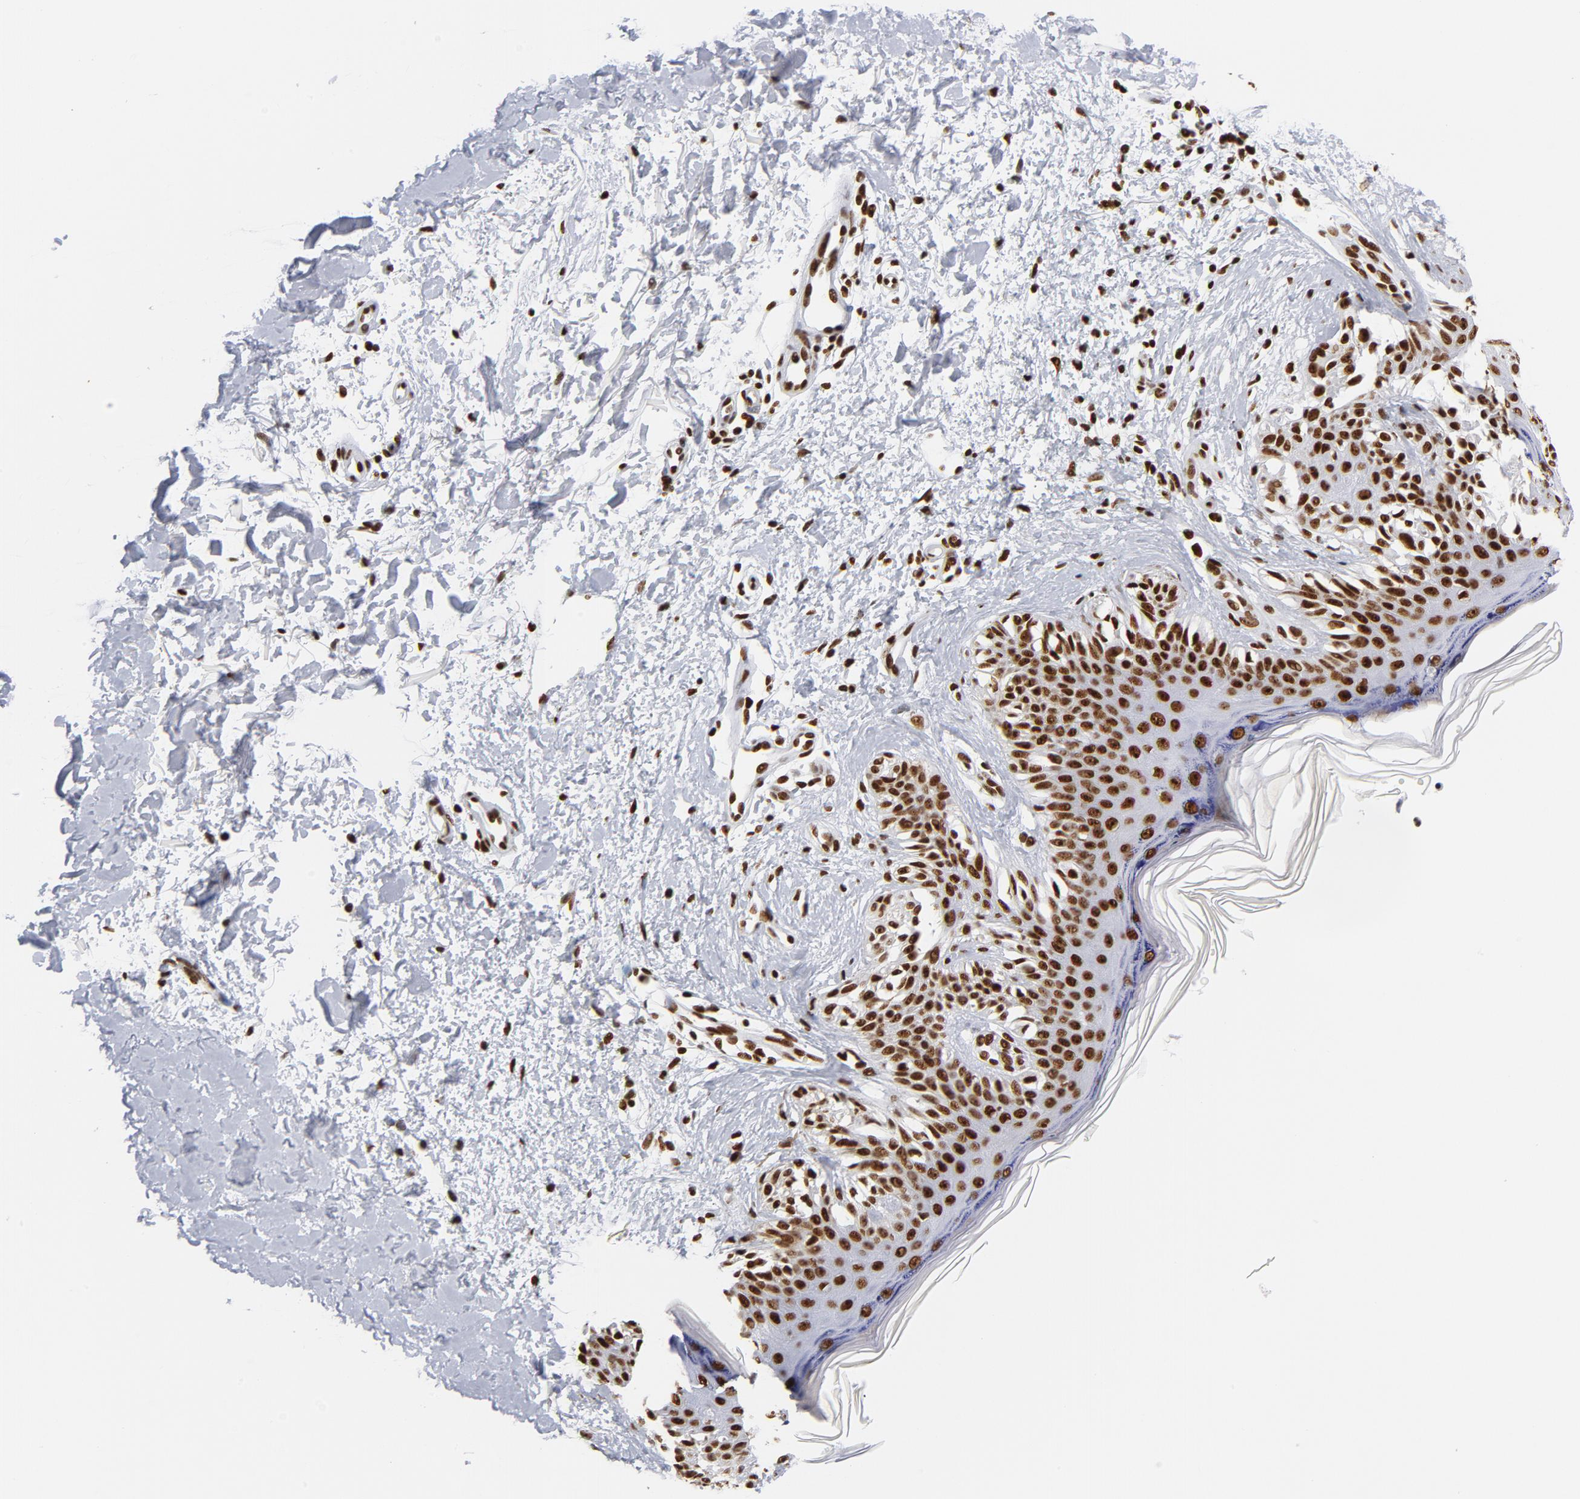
{"staining": {"intensity": "strong", "quantity": ">75%", "location": "nuclear"}, "tissue": "melanoma", "cell_type": "Tumor cells", "image_type": "cancer", "snomed": [{"axis": "morphology", "description": "Normal tissue, NOS"}, {"axis": "morphology", "description": "Malignant melanoma, NOS"}, {"axis": "topography", "description": "Skin"}], "caption": "Immunohistochemistry photomicrograph of human melanoma stained for a protein (brown), which shows high levels of strong nuclear expression in approximately >75% of tumor cells.", "gene": "TOP2B", "patient": {"sex": "male", "age": 83}}